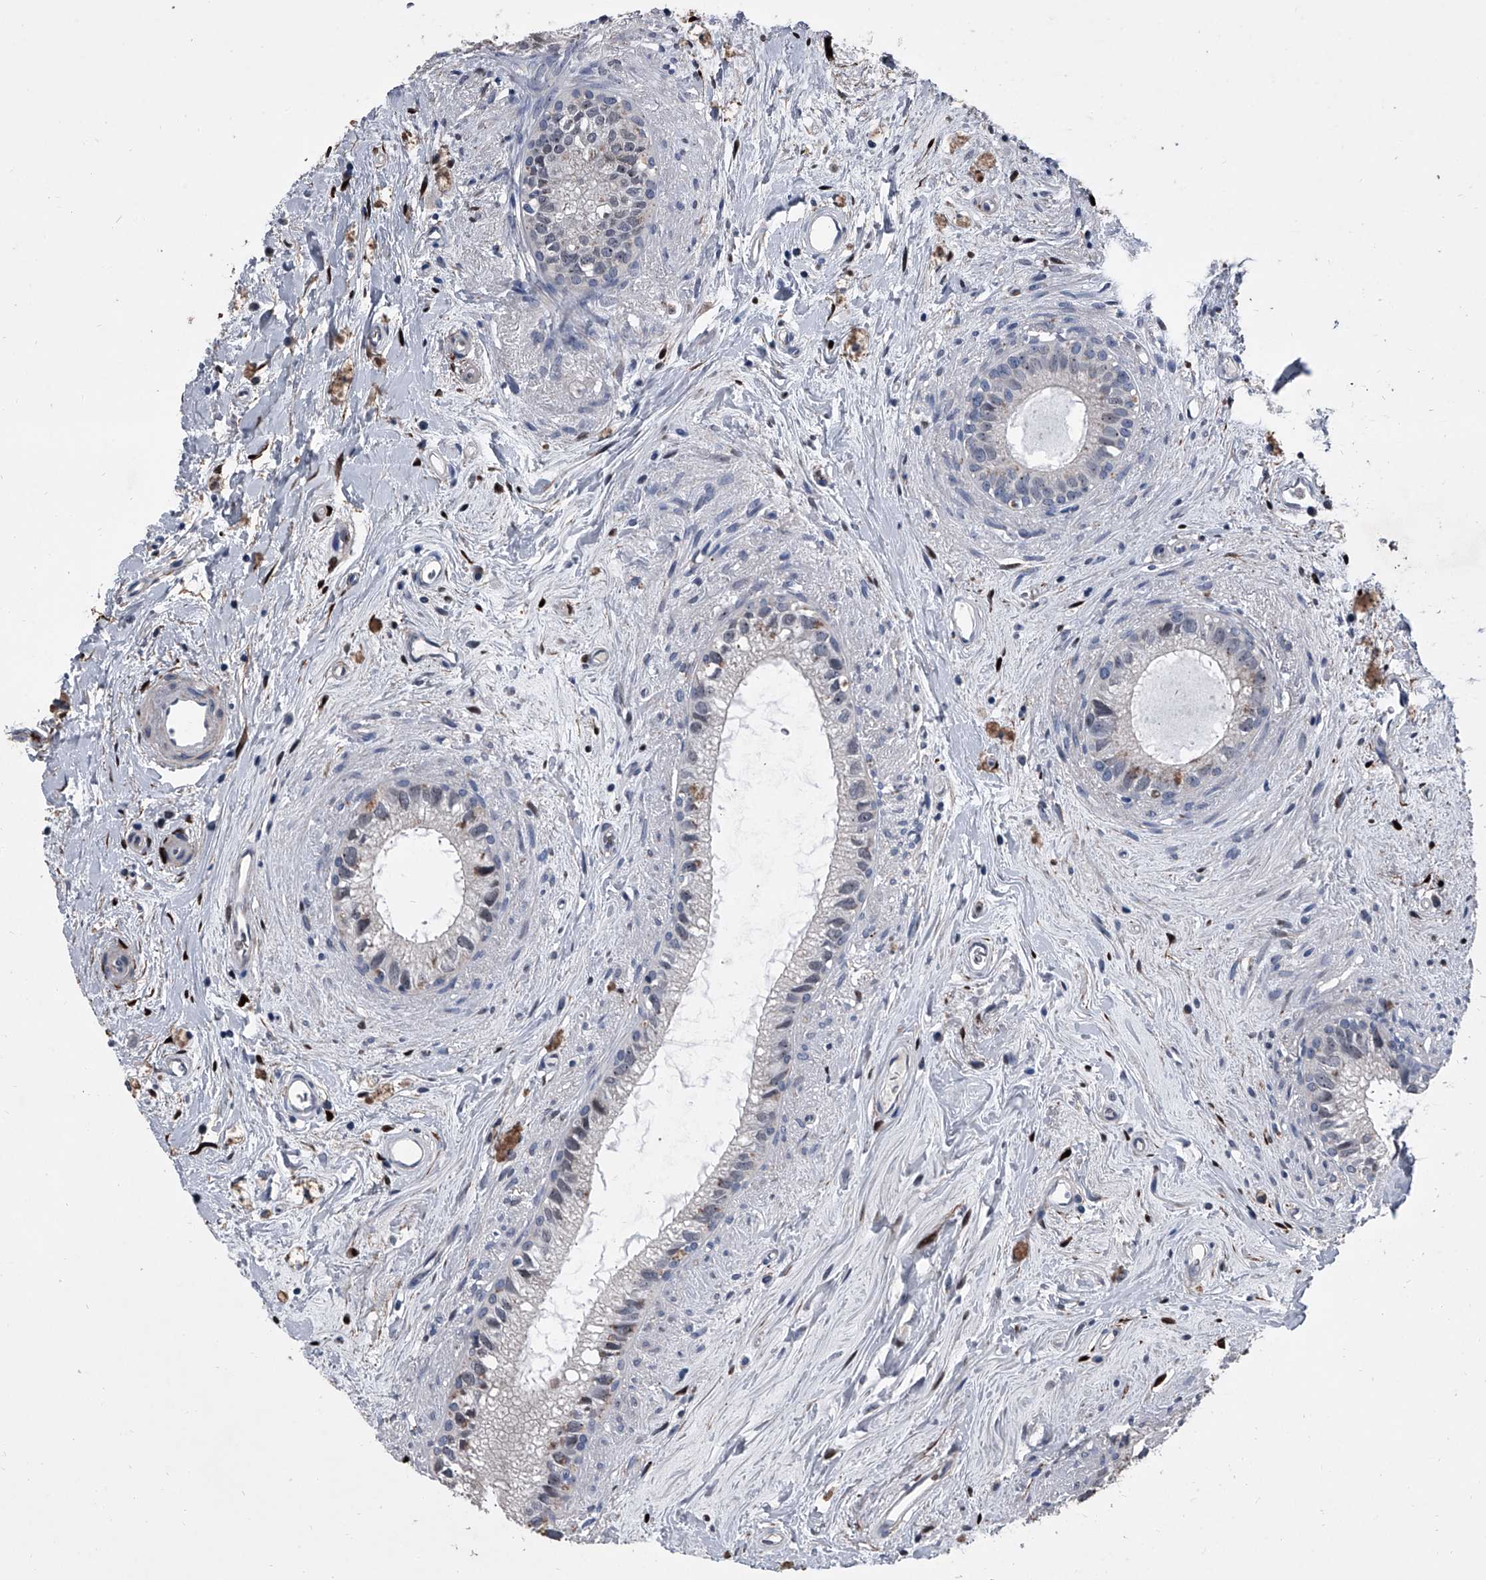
{"staining": {"intensity": "moderate", "quantity": "<25%", "location": "cytoplasmic/membranous,nuclear"}, "tissue": "epididymis", "cell_type": "Glandular cells", "image_type": "normal", "snomed": [{"axis": "morphology", "description": "Normal tissue, NOS"}, {"axis": "topography", "description": "Epididymis"}], "caption": "Moderate cytoplasmic/membranous,nuclear expression for a protein is appreciated in about <25% of glandular cells of unremarkable epididymis using IHC.", "gene": "CEP85L", "patient": {"sex": "male", "age": 80}}